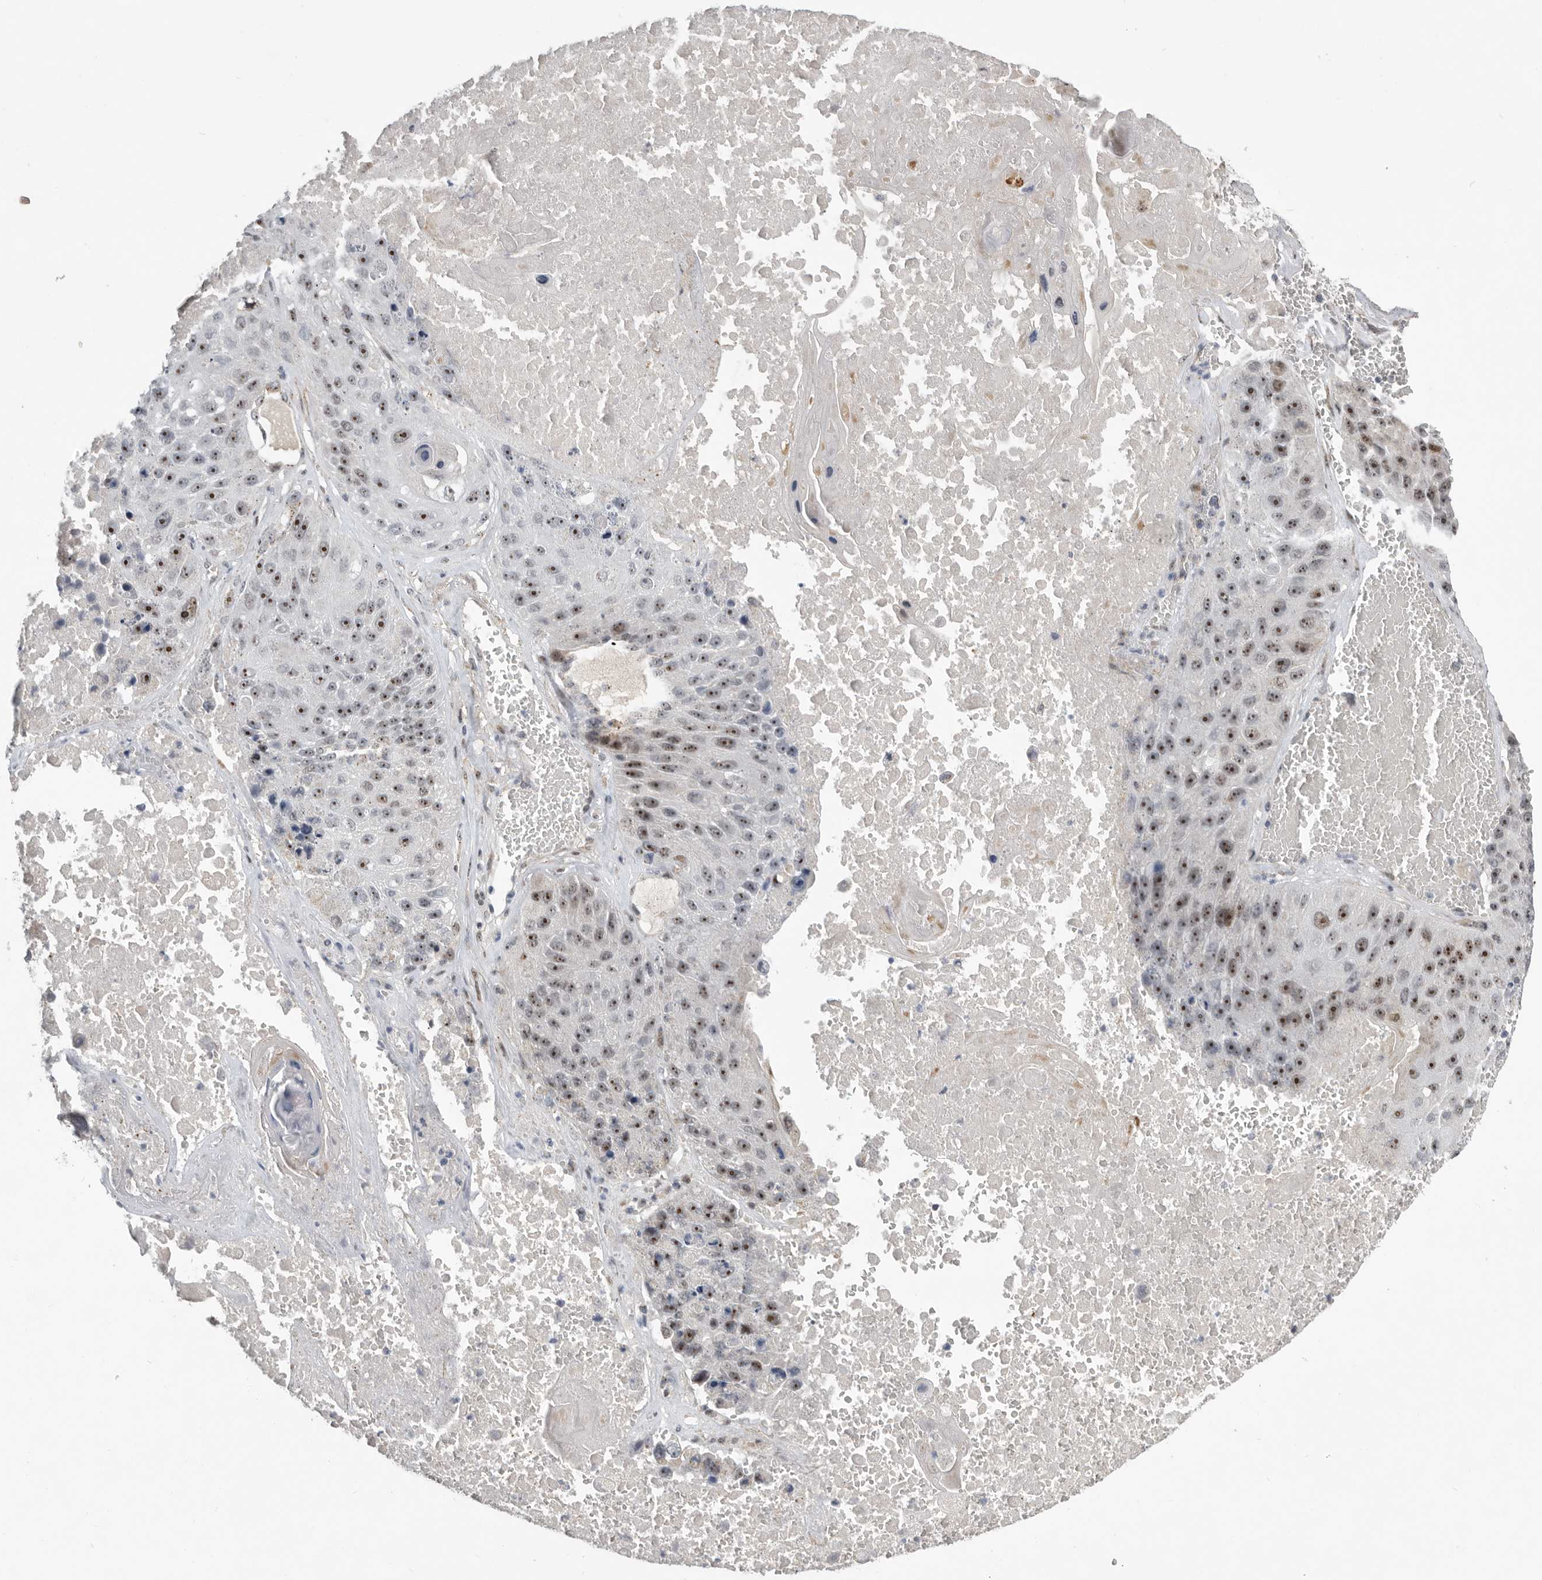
{"staining": {"intensity": "moderate", "quantity": "25%-75%", "location": "nuclear"}, "tissue": "lung cancer", "cell_type": "Tumor cells", "image_type": "cancer", "snomed": [{"axis": "morphology", "description": "Squamous cell carcinoma, NOS"}, {"axis": "topography", "description": "Lung"}], "caption": "Lung cancer (squamous cell carcinoma) stained for a protein reveals moderate nuclear positivity in tumor cells.", "gene": "PCMTD1", "patient": {"sex": "male", "age": 61}}